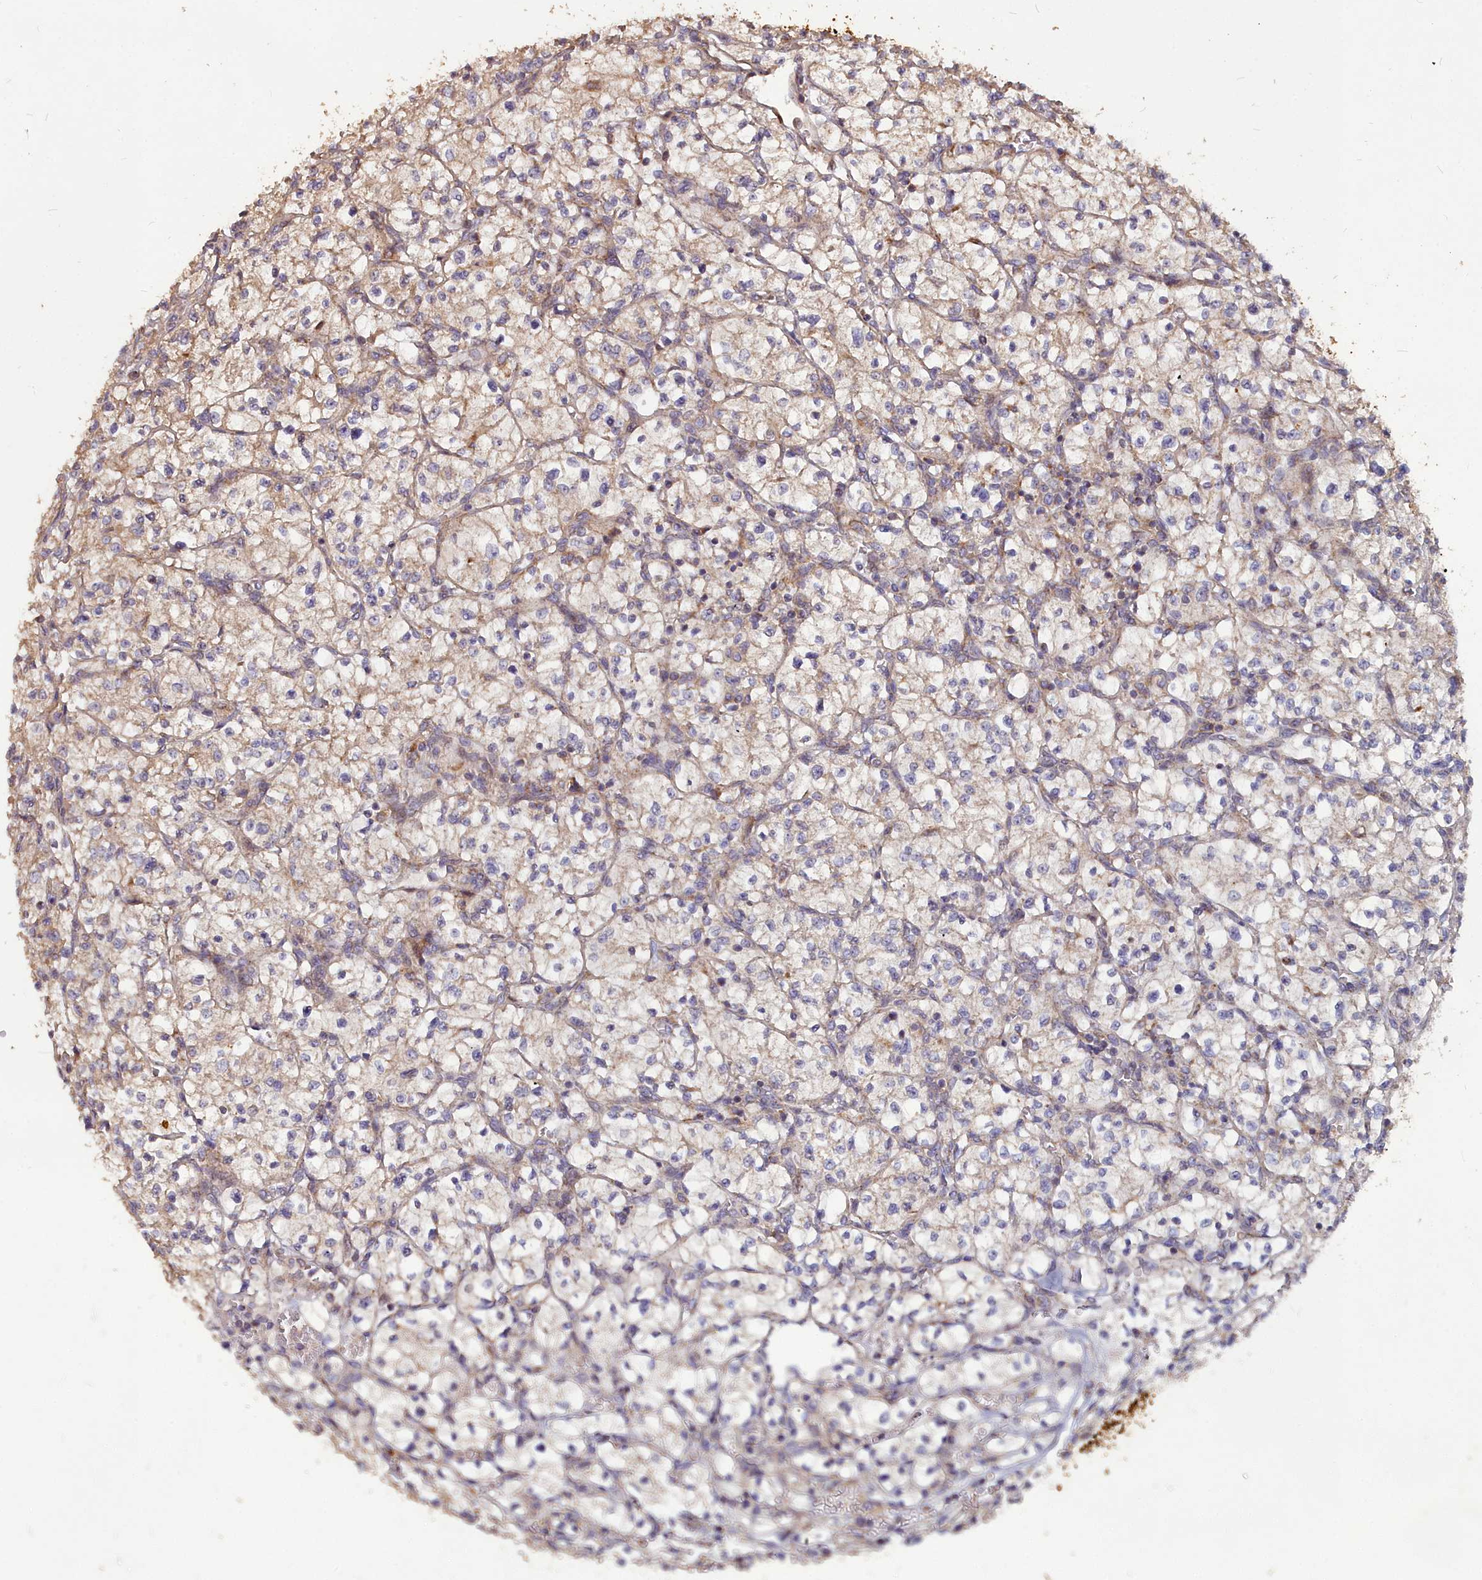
{"staining": {"intensity": "weak", "quantity": "25%-75%", "location": "cytoplasmic/membranous"}, "tissue": "renal cancer", "cell_type": "Tumor cells", "image_type": "cancer", "snomed": [{"axis": "morphology", "description": "Adenocarcinoma, NOS"}, {"axis": "topography", "description": "Kidney"}], "caption": "Renal cancer tissue reveals weak cytoplasmic/membranous expression in about 25%-75% of tumor cells, visualized by immunohistochemistry. The staining is performed using DAB brown chromogen to label protein expression. The nuclei are counter-stained blue using hematoxylin.", "gene": "COX11", "patient": {"sex": "female", "age": 64}}